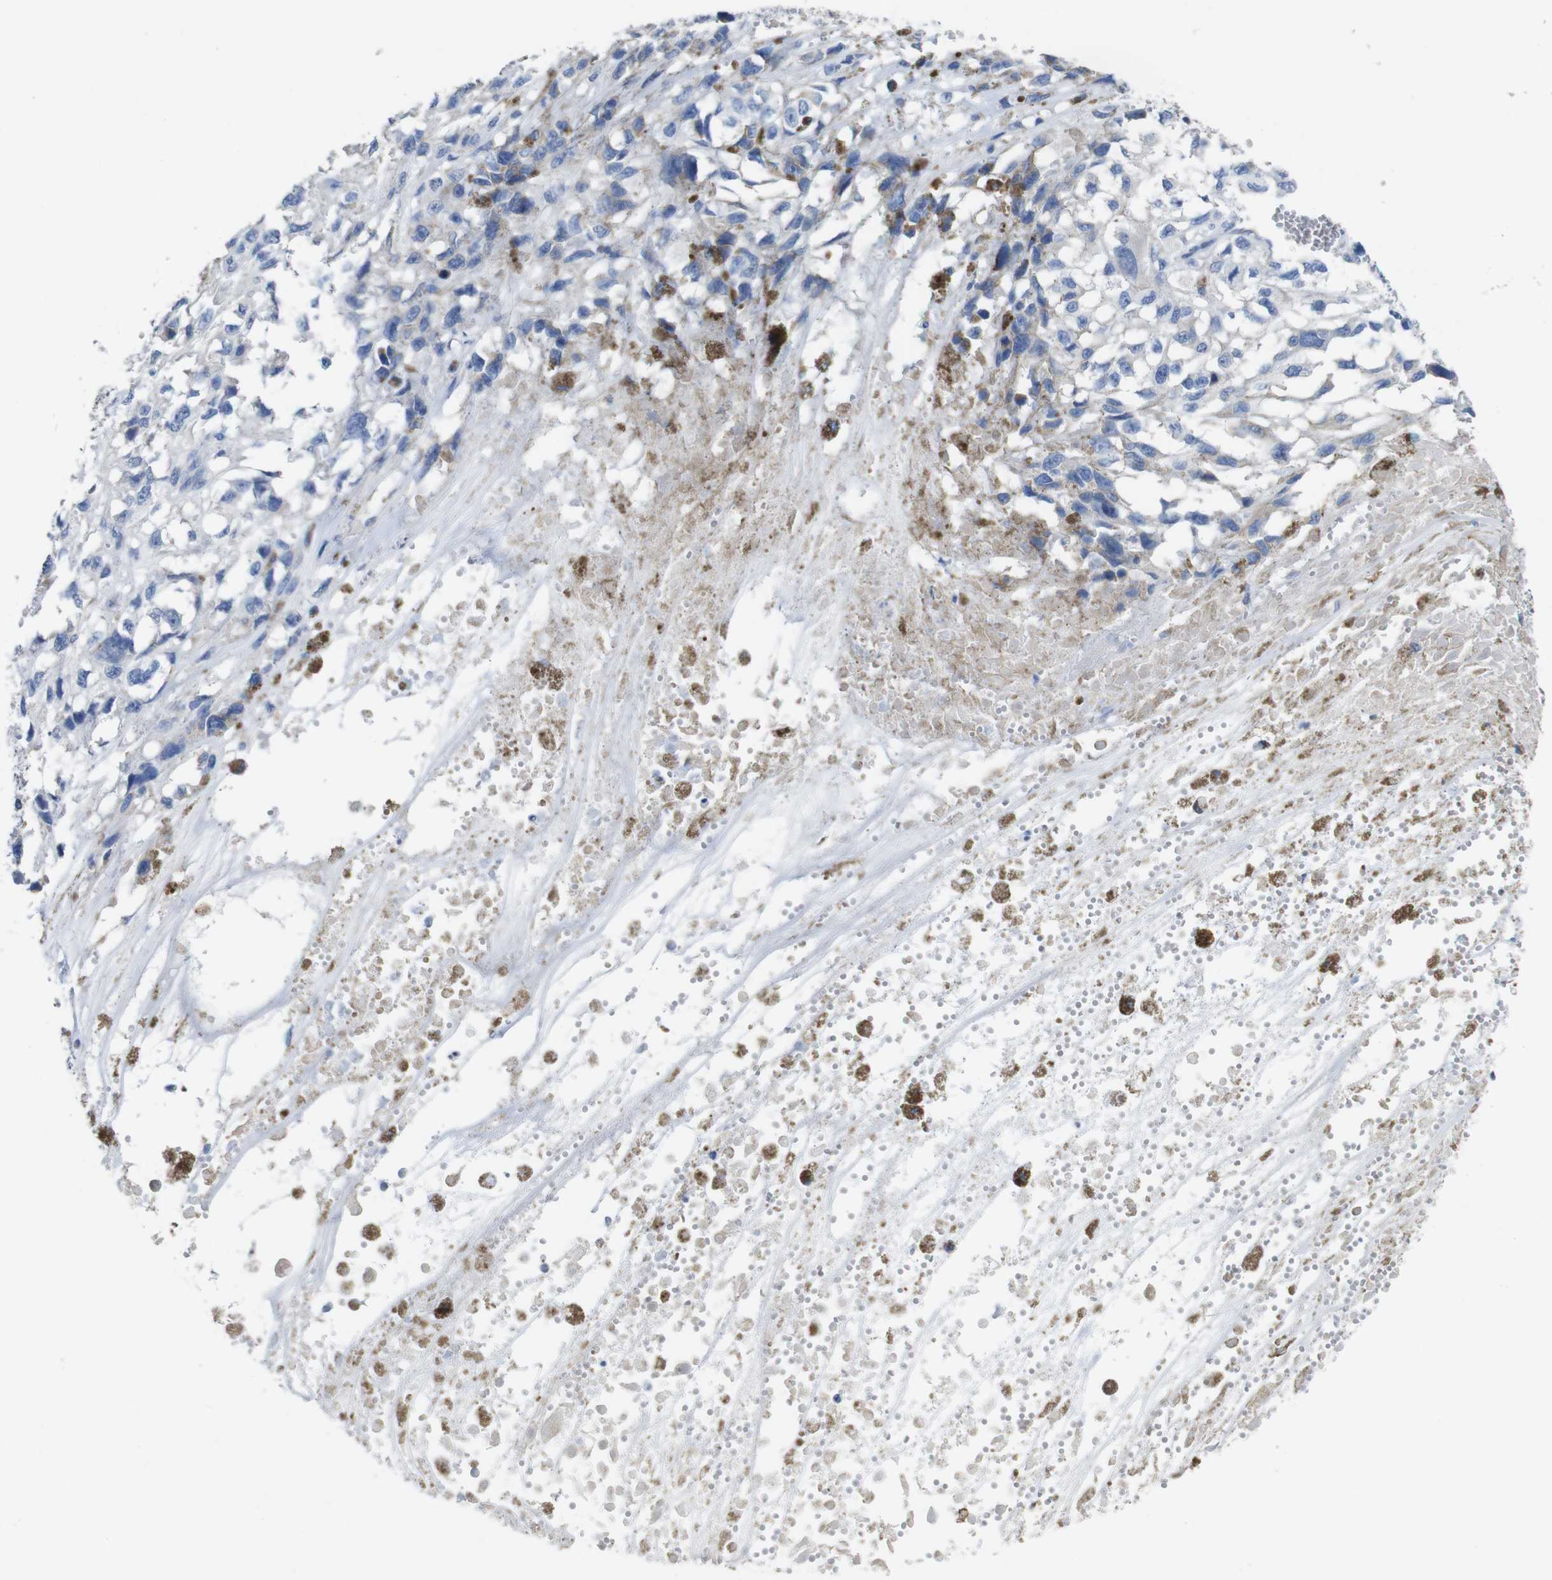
{"staining": {"intensity": "negative", "quantity": "none", "location": "none"}, "tissue": "melanoma", "cell_type": "Tumor cells", "image_type": "cancer", "snomed": [{"axis": "morphology", "description": "Malignant melanoma, Metastatic site"}, {"axis": "topography", "description": "Lymph node"}], "caption": "A high-resolution image shows immunohistochemistry (IHC) staining of malignant melanoma (metastatic site), which shows no significant expression in tumor cells. The staining was performed using DAB (3,3'-diaminobenzidine) to visualize the protein expression in brown, while the nuclei were stained in blue with hematoxylin (Magnification: 20x).", "gene": "MAOA", "patient": {"sex": "male", "age": 59}}